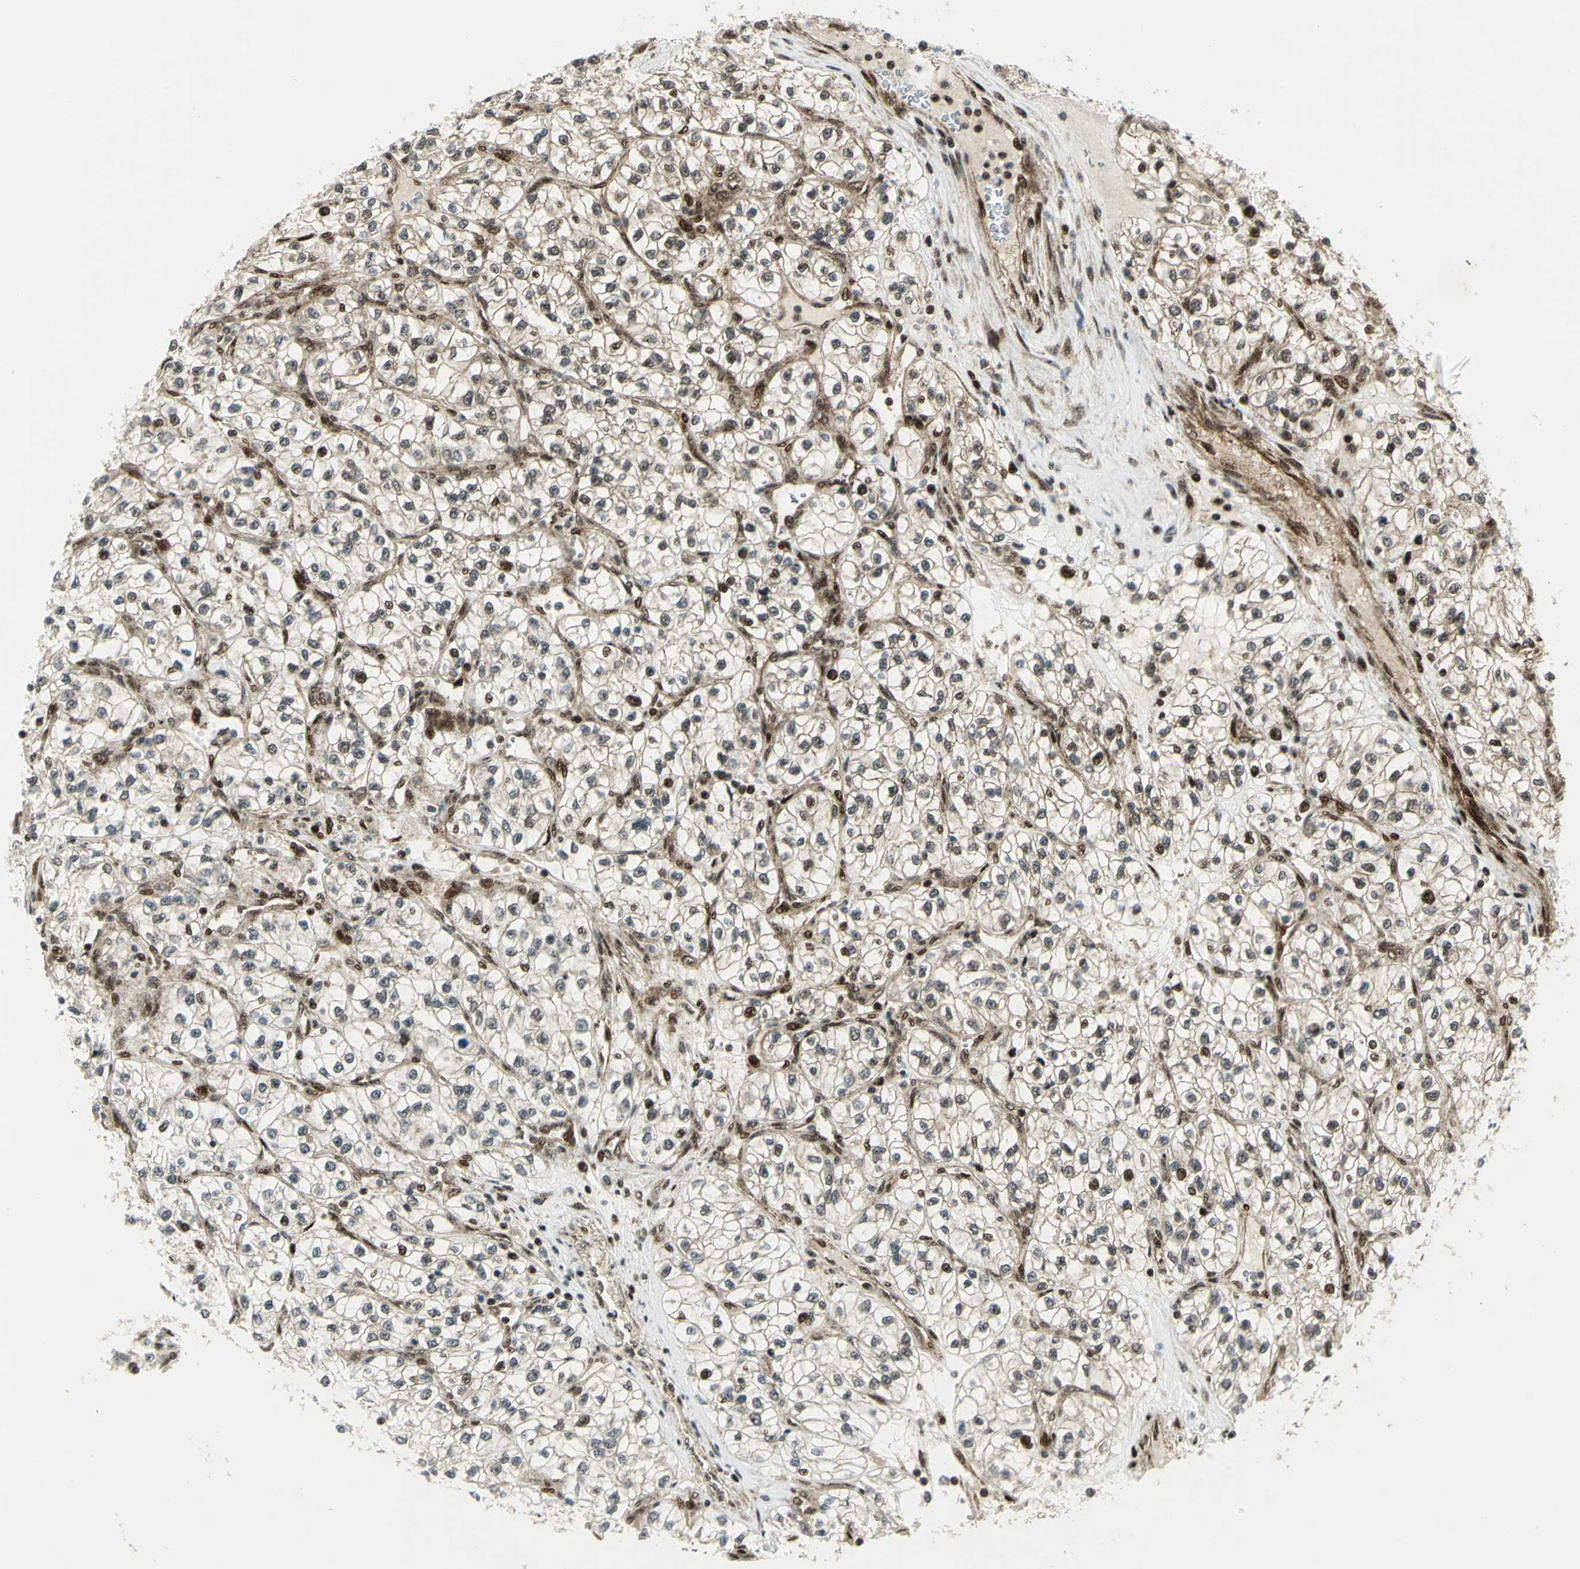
{"staining": {"intensity": "strong", "quantity": "<25%", "location": "nuclear"}, "tissue": "renal cancer", "cell_type": "Tumor cells", "image_type": "cancer", "snomed": [{"axis": "morphology", "description": "Adenocarcinoma, NOS"}, {"axis": "topography", "description": "Kidney"}], "caption": "IHC micrograph of neoplastic tissue: human renal cancer stained using IHC displays medium levels of strong protein expression localized specifically in the nuclear of tumor cells, appearing as a nuclear brown color.", "gene": "COPS5", "patient": {"sex": "female", "age": 57}}